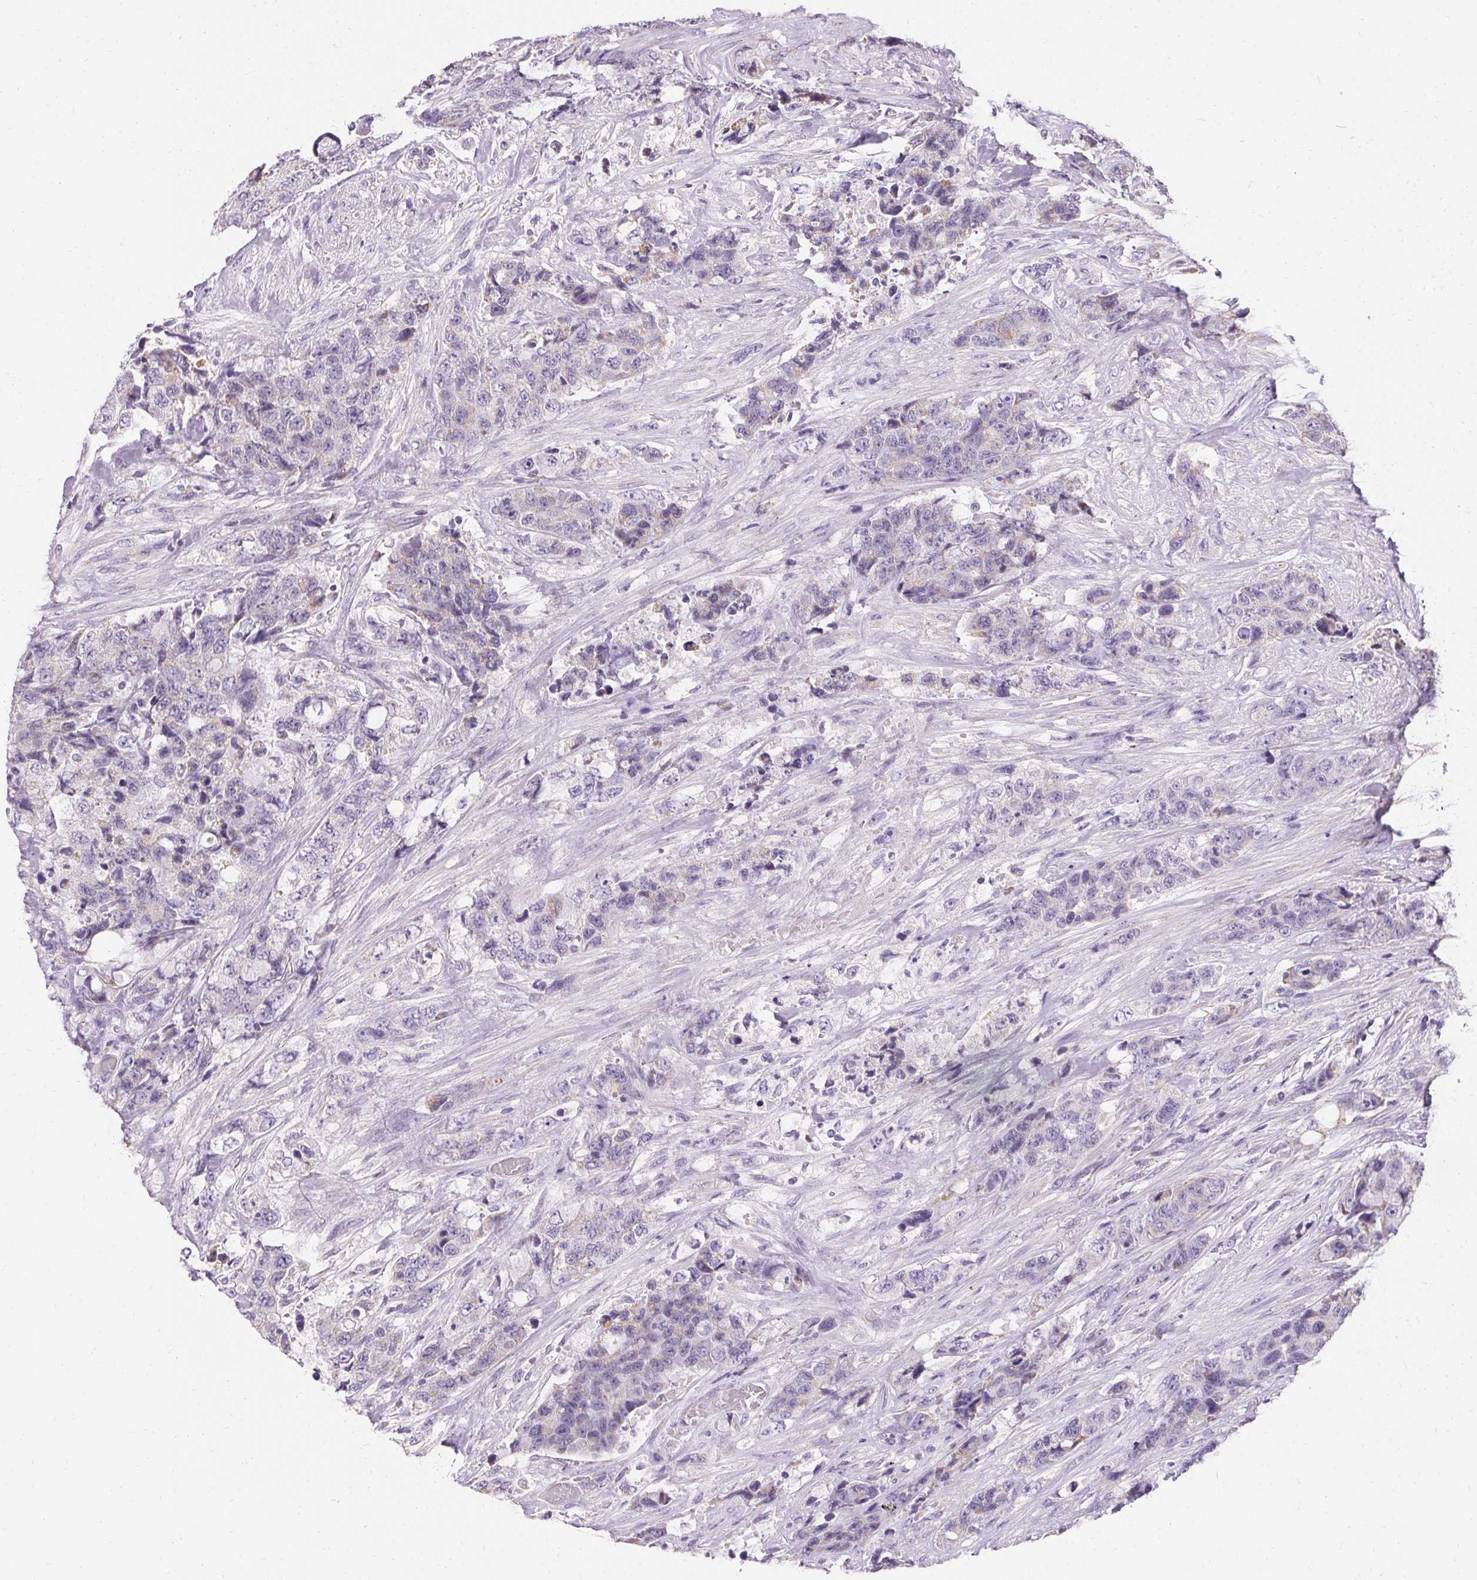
{"staining": {"intensity": "negative", "quantity": "none", "location": "none"}, "tissue": "urothelial cancer", "cell_type": "Tumor cells", "image_type": "cancer", "snomed": [{"axis": "morphology", "description": "Urothelial carcinoma, High grade"}, {"axis": "topography", "description": "Urinary bladder"}], "caption": "Human urothelial cancer stained for a protein using immunohistochemistry exhibits no staining in tumor cells.", "gene": "ASGR2", "patient": {"sex": "female", "age": 78}}